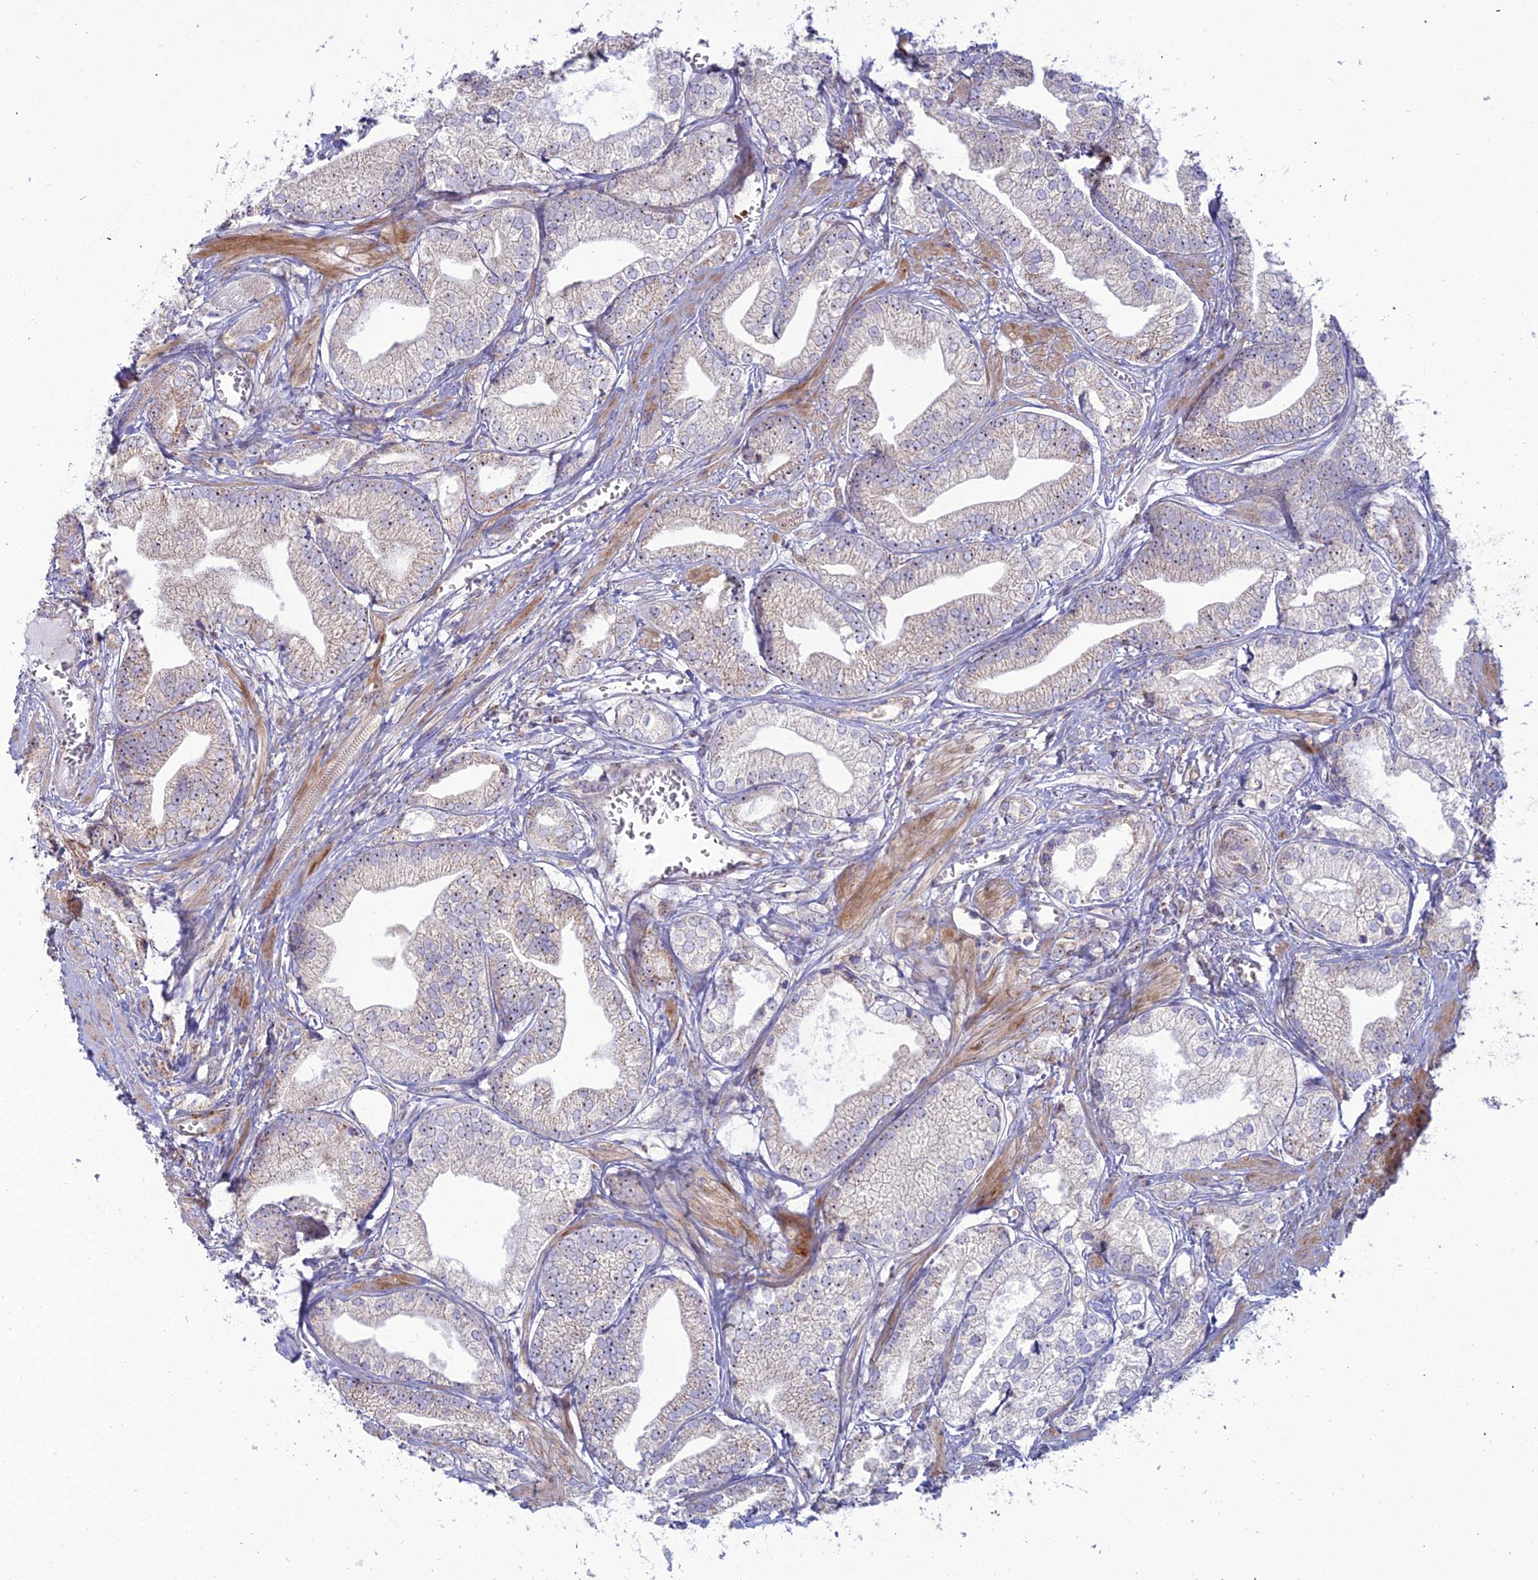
{"staining": {"intensity": "negative", "quantity": "none", "location": "none"}, "tissue": "prostate cancer", "cell_type": "Tumor cells", "image_type": "cancer", "snomed": [{"axis": "morphology", "description": "Adenocarcinoma, High grade"}, {"axis": "topography", "description": "Prostate"}], "caption": "DAB (3,3'-diaminobenzidine) immunohistochemical staining of prostate cancer (high-grade adenocarcinoma) demonstrates no significant positivity in tumor cells. Nuclei are stained in blue.", "gene": "SLC35F4", "patient": {"sex": "male", "age": 50}}